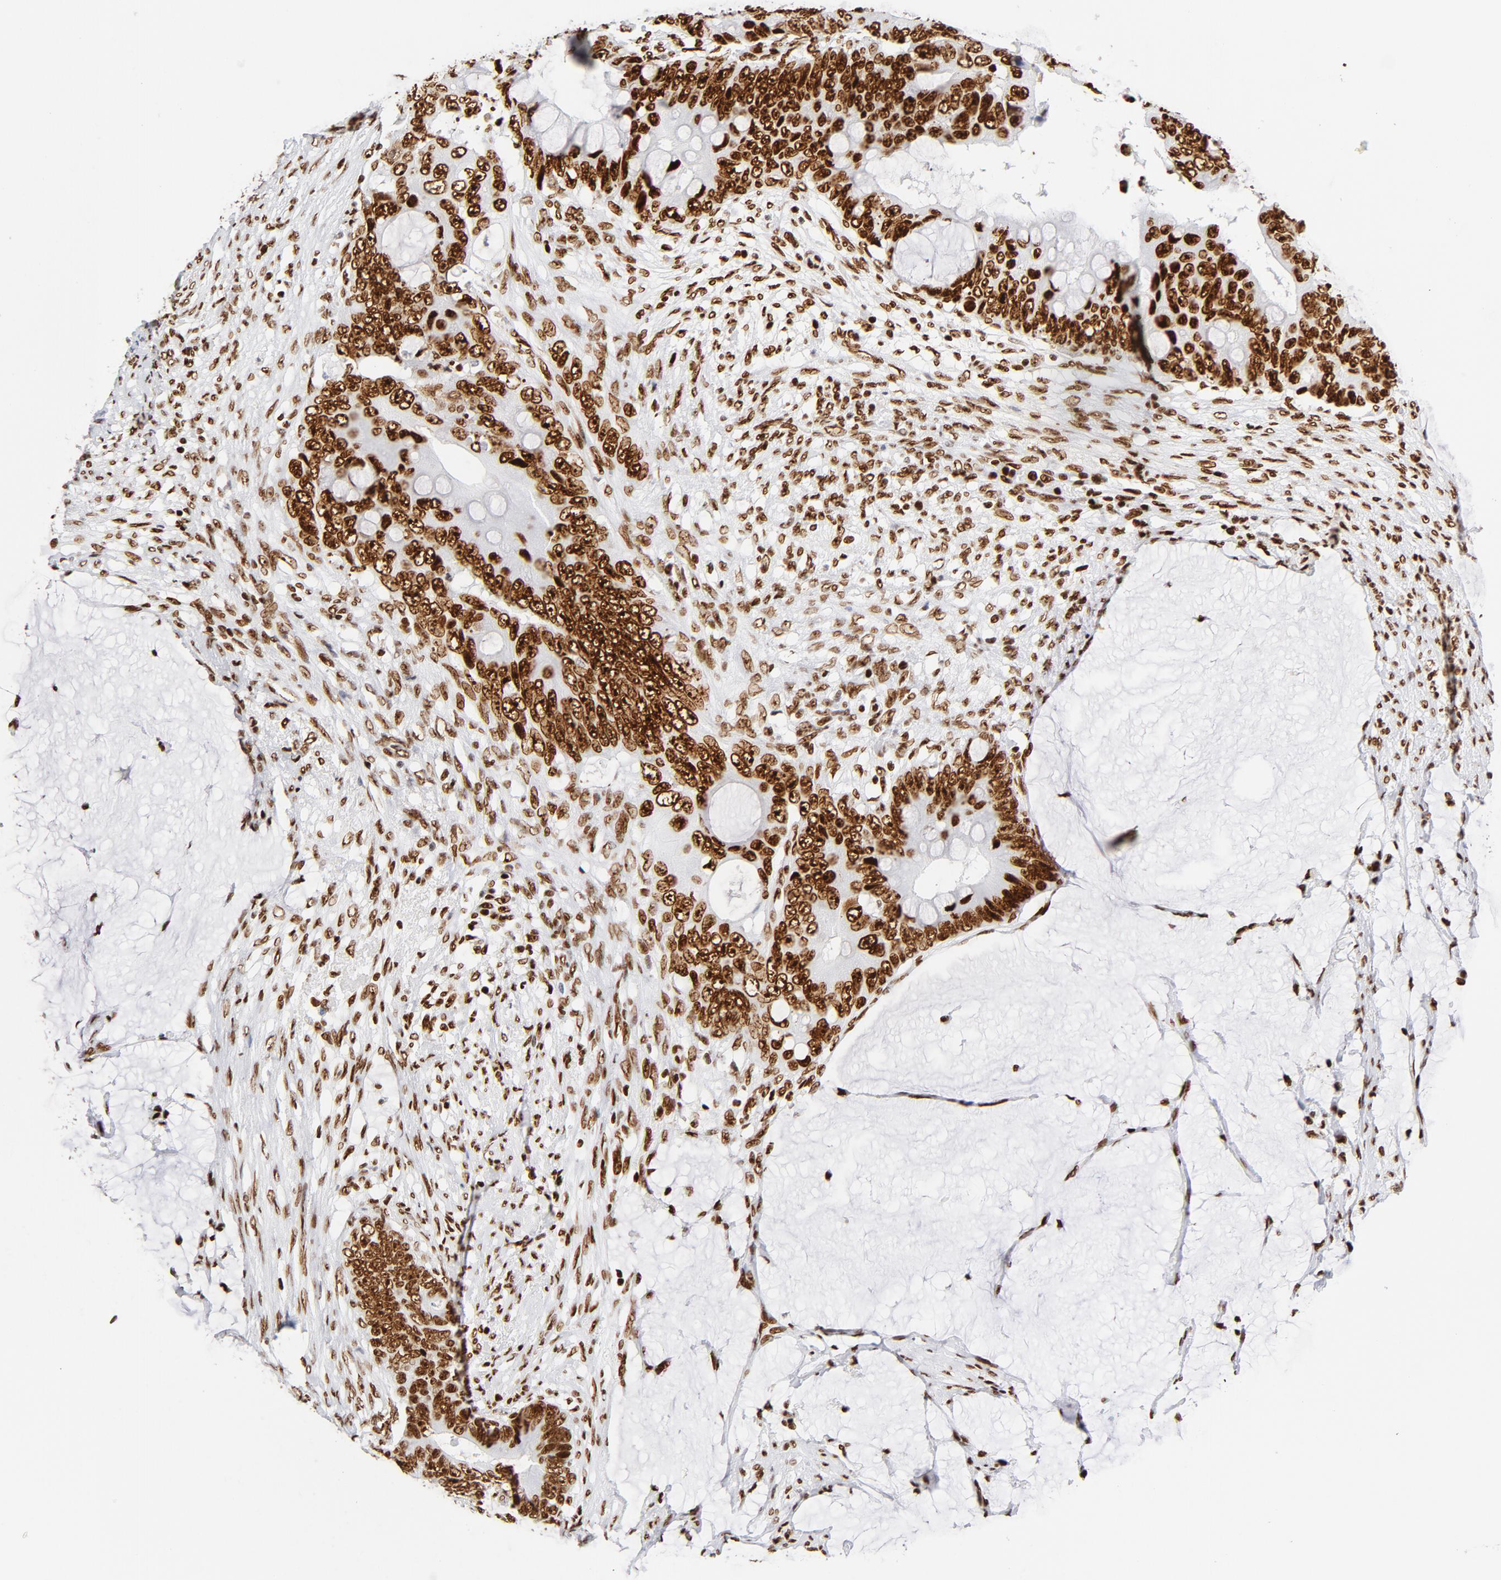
{"staining": {"intensity": "strong", "quantity": ">75%", "location": "nuclear"}, "tissue": "colorectal cancer", "cell_type": "Tumor cells", "image_type": "cancer", "snomed": [{"axis": "morphology", "description": "Normal tissue, NOS"}, {"axis": "morphology", "description": "Adenocarcinoma, NOS"}, {"axis": "topography", "description": "Rectum"}, {"axis": "topography", "description": "Peripheral nerve tissue"}], "caption": "This is an image of IHC staining of colorectal cancer, which shows strong staining in the nuclear of tumor cells.", "gene": "XRCC5", "patient": {"sex": "female", "age": 77}}